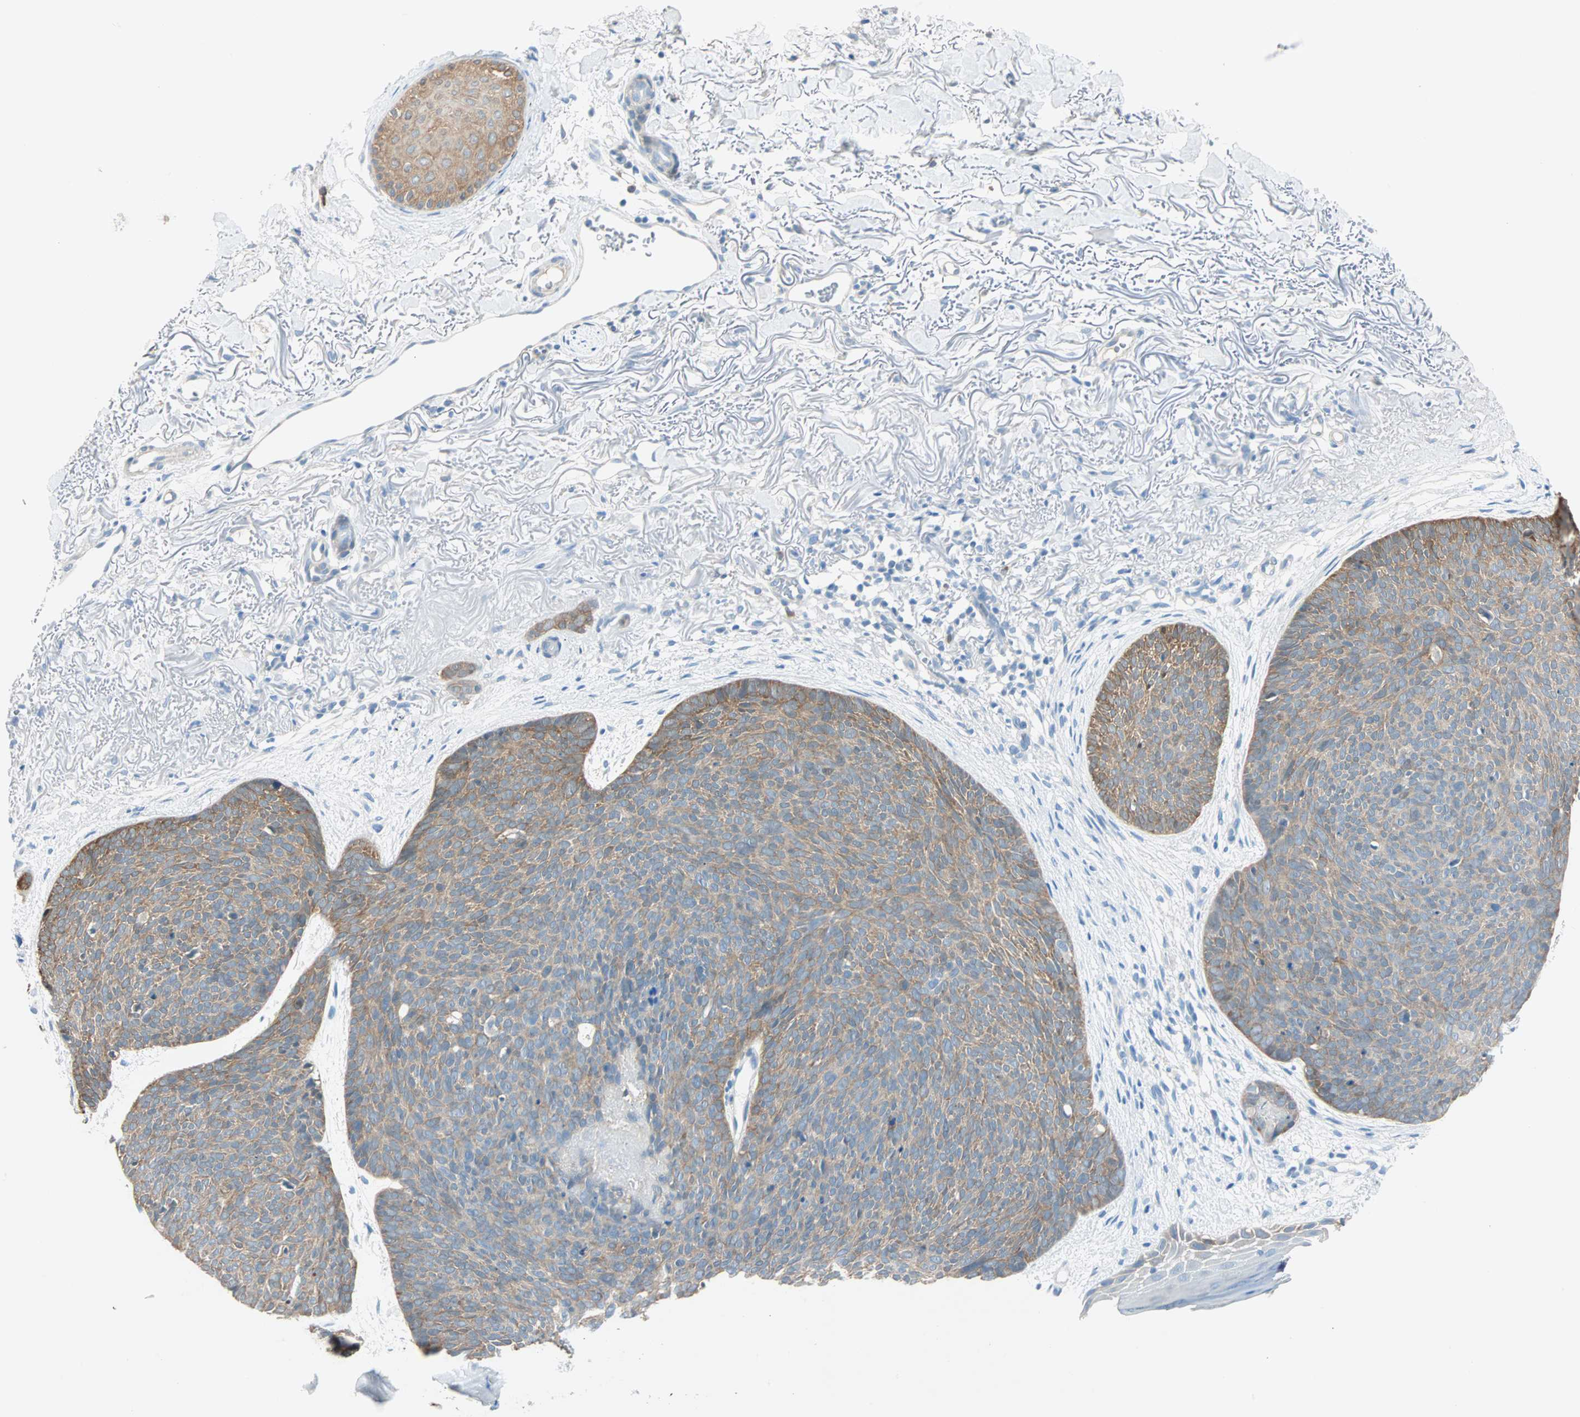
{"staining": {"intensity": "moderate", "quantity": ">75%", "location": "cytoplasmic/membranous"}, "tissue": "skin cancer", "cell_type": "Tumor cells", "image_type": "cancer", "snomed": [{"axis": "morphology", "description": "Normal tissue, NOS"}, {"axis": "morphology", "description": "Basal cell carcinoma"}, {"axis": "topography", "description": "Skin"}], "caption": "Skin basal cell carcinoma stained with a brown dye demonstrates moderate cytoplasmic/membranous positive expression in approximately >75% of tumor cells.", "gene": "ATF6", "patient": {"sex": "female", "age": 70}}